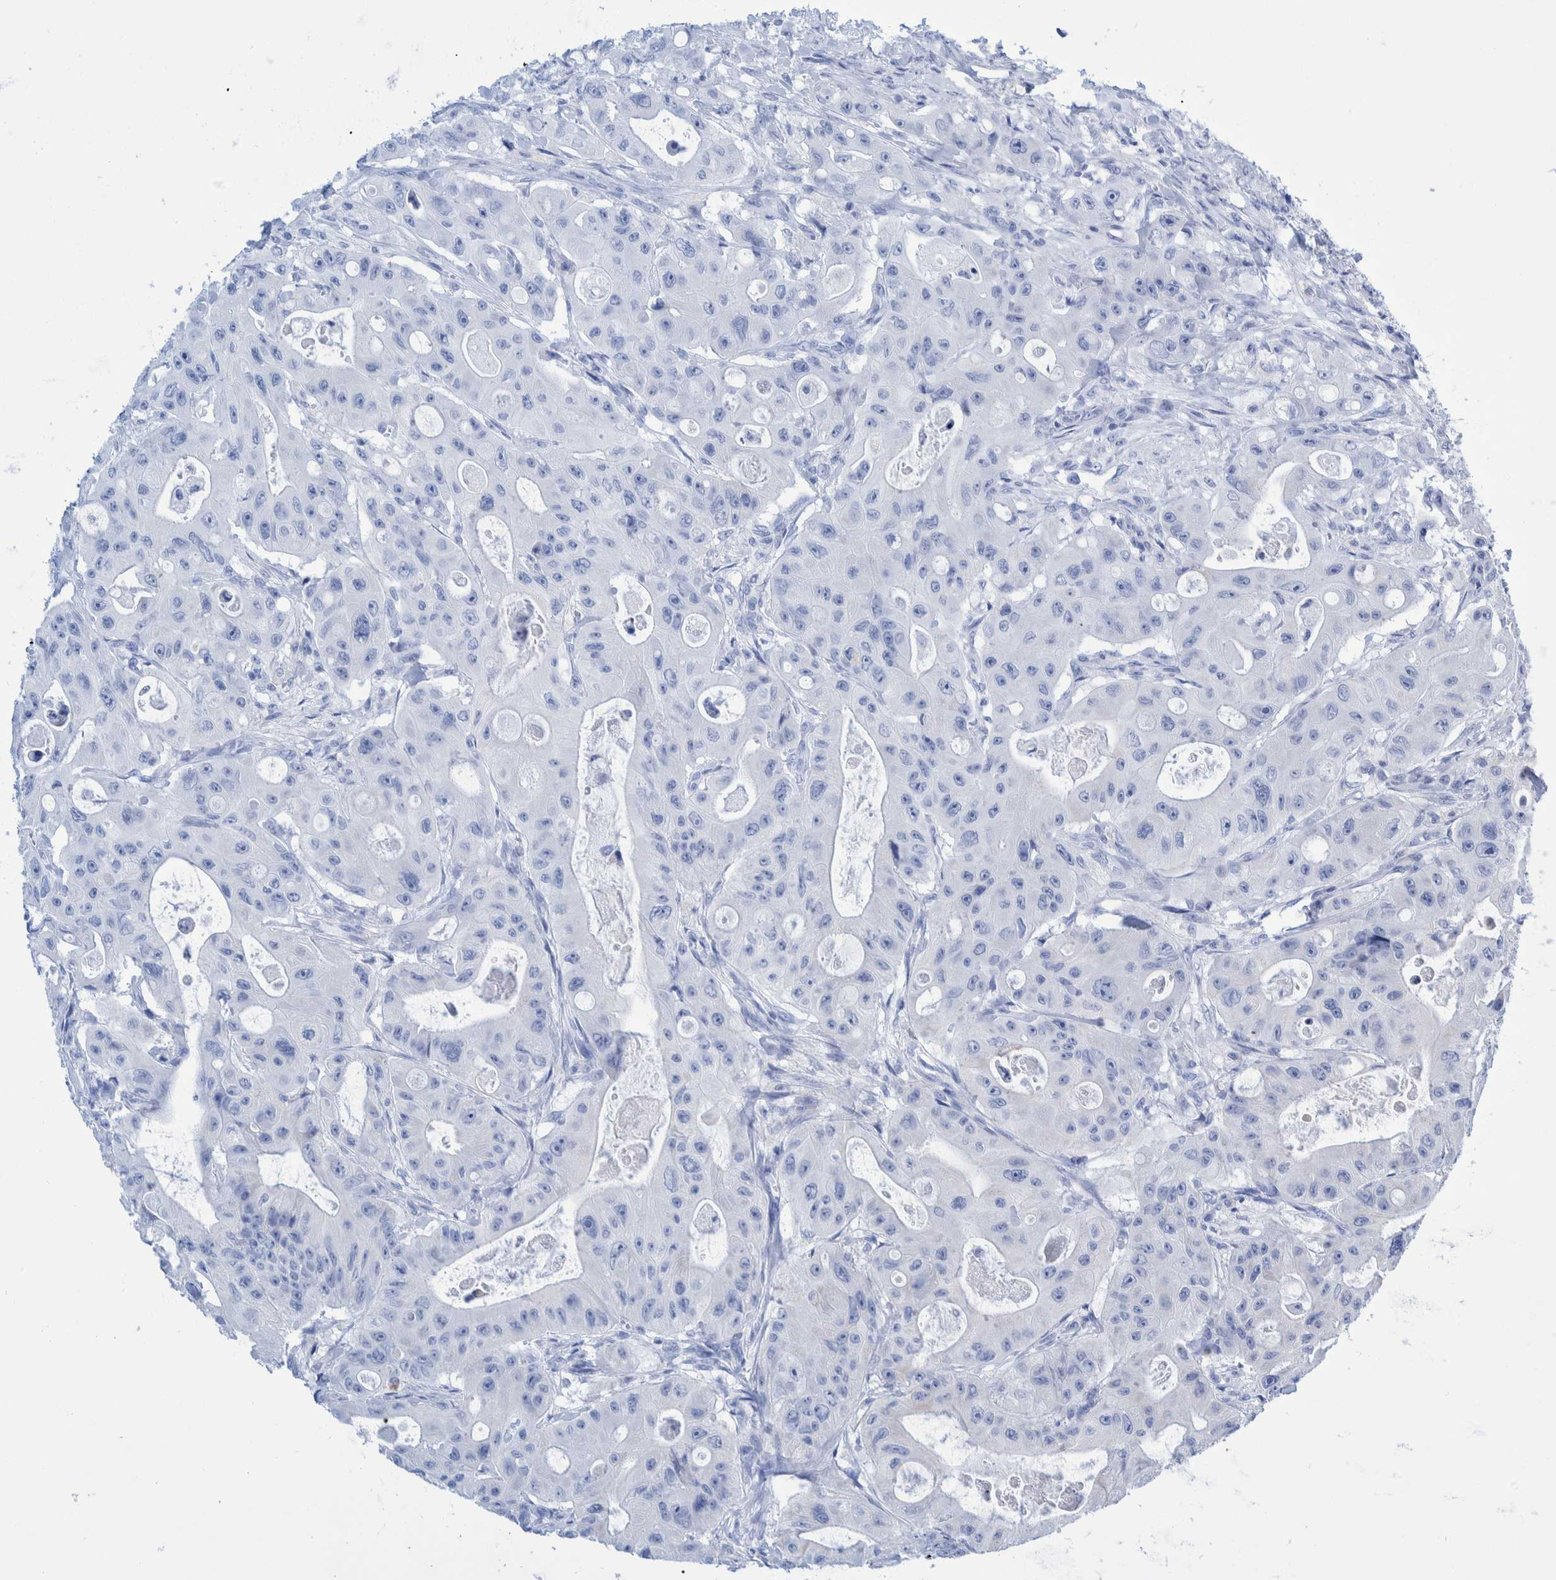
{"staining": {"intensity": "negative", "quantity": "none", "location": "none"}, "tissue": "colorectal cancer", "cell_type": "Tumor cells", "image_type": "cancer", "snomed": [{"axis": "morphology", "description": "Adenocarcinoma, NOS"}, {"axis": "topography", "description": "Colon"}], "caption": "This is an immunohistochemistry histopathology image of adenocarcinoma (colorectal). There is no expression in tumor cells.", "gene": "KRT14", "patient": {"sex": "female", "age": 46}}